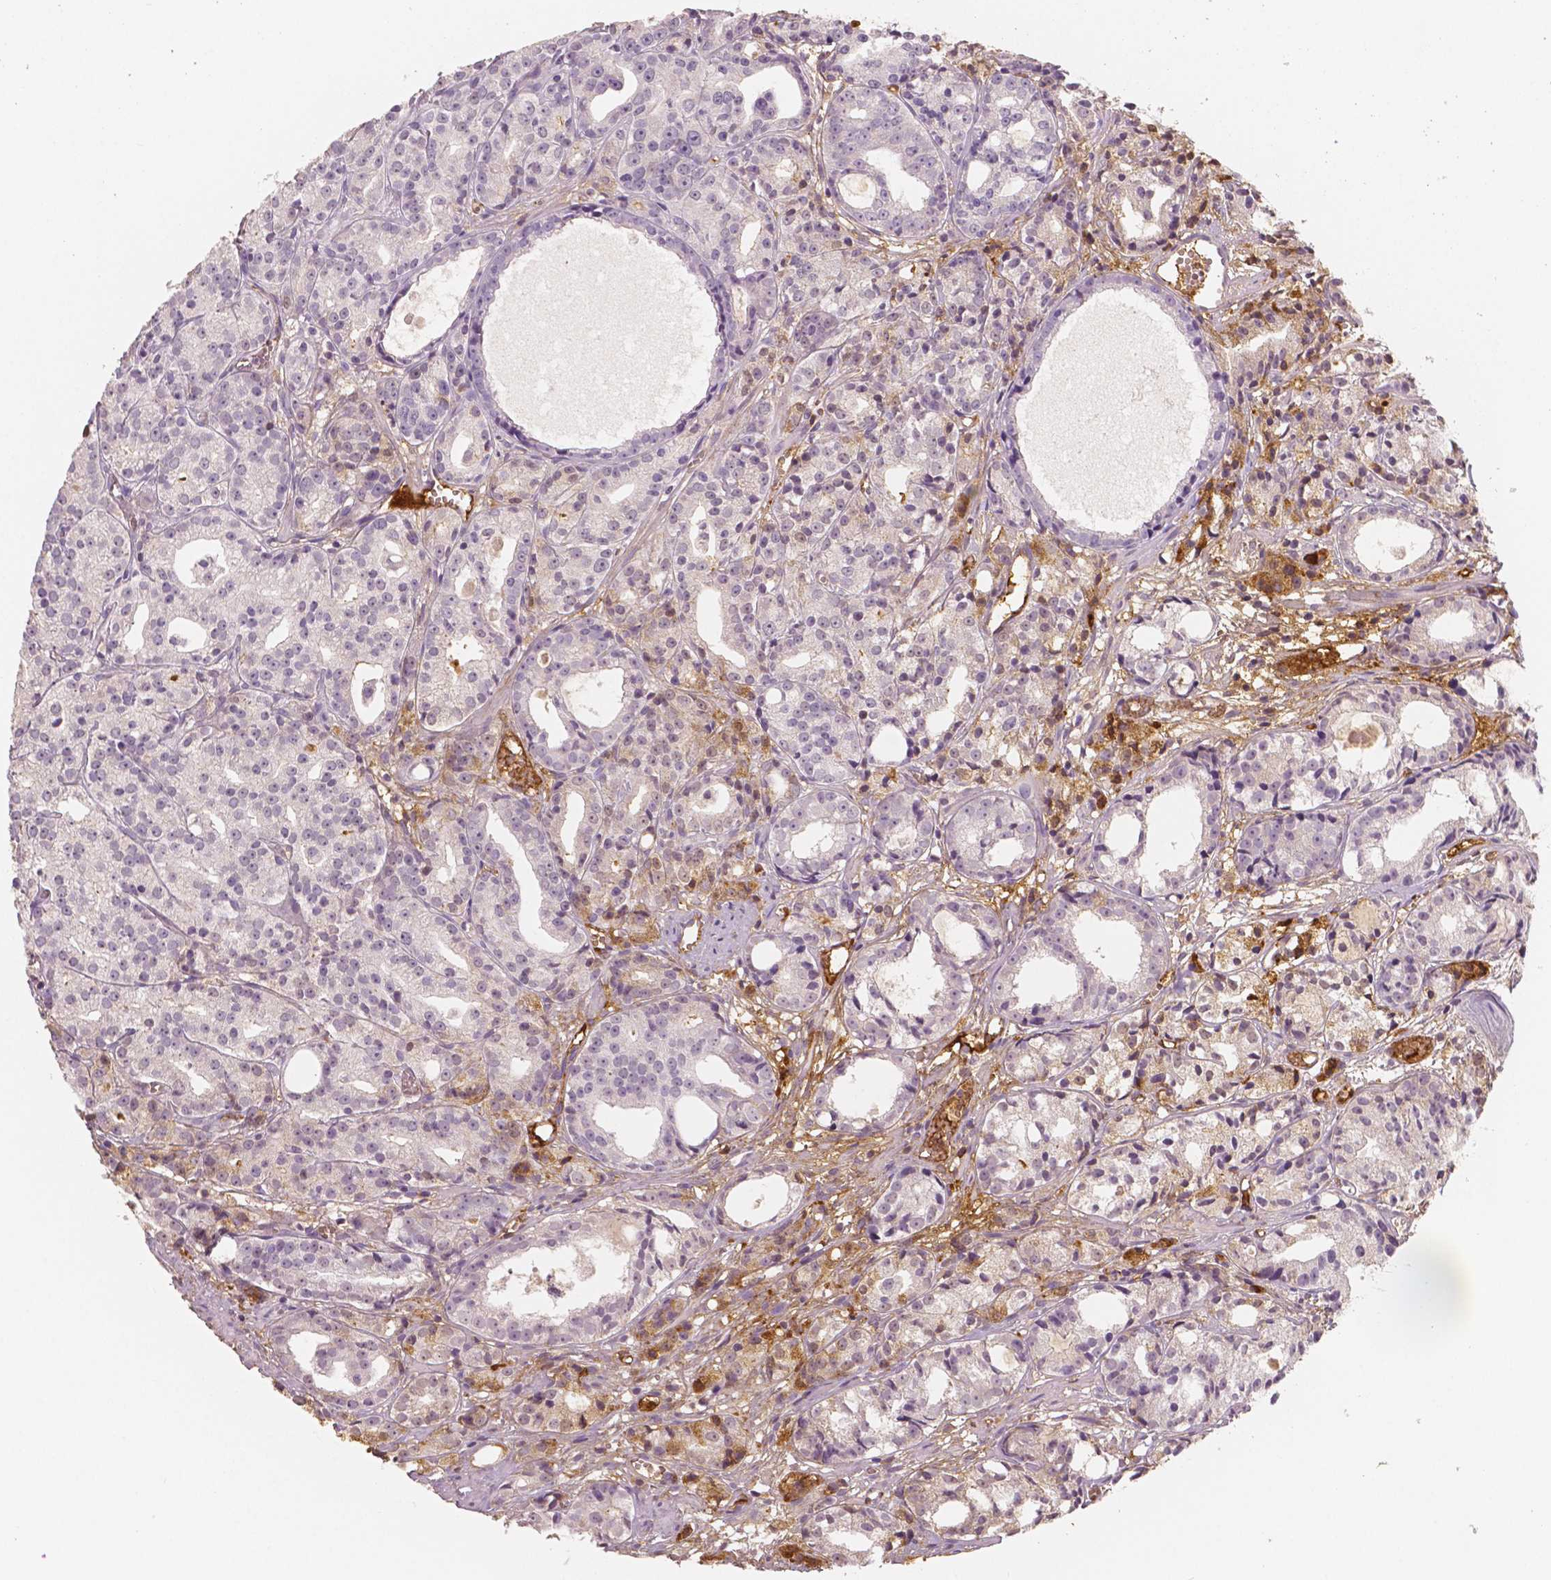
{"staining": {"intensity": "negative", "quantity": "none", "location": "none"}, "tissue": "prostate cancer", "cell_type": "Tumor cells", "image_type": "cancer", "snomed": [{"axis": "morphology", "description": "Adenocarcinoma, Medium grade"}, {"axis": "topography", "description": "Prostate"}], "caption": "This histopathology image is of prostate cancer (adenocarcinoma (medium-grade)) stained with immunohistochemistry (IHC) to label a protein in brown with the nuclei are counter-stained blue. There is no positivity in tumor cells. Brightfield microscopy of immunohistochemistry (IHC) stained with DAB (3,3'-diaminobenzidine) (brown) and hematoxylin (blue), captured at high magnification.", "gene": "APOA4", "patient": {"sex": "male", "age": 74}}